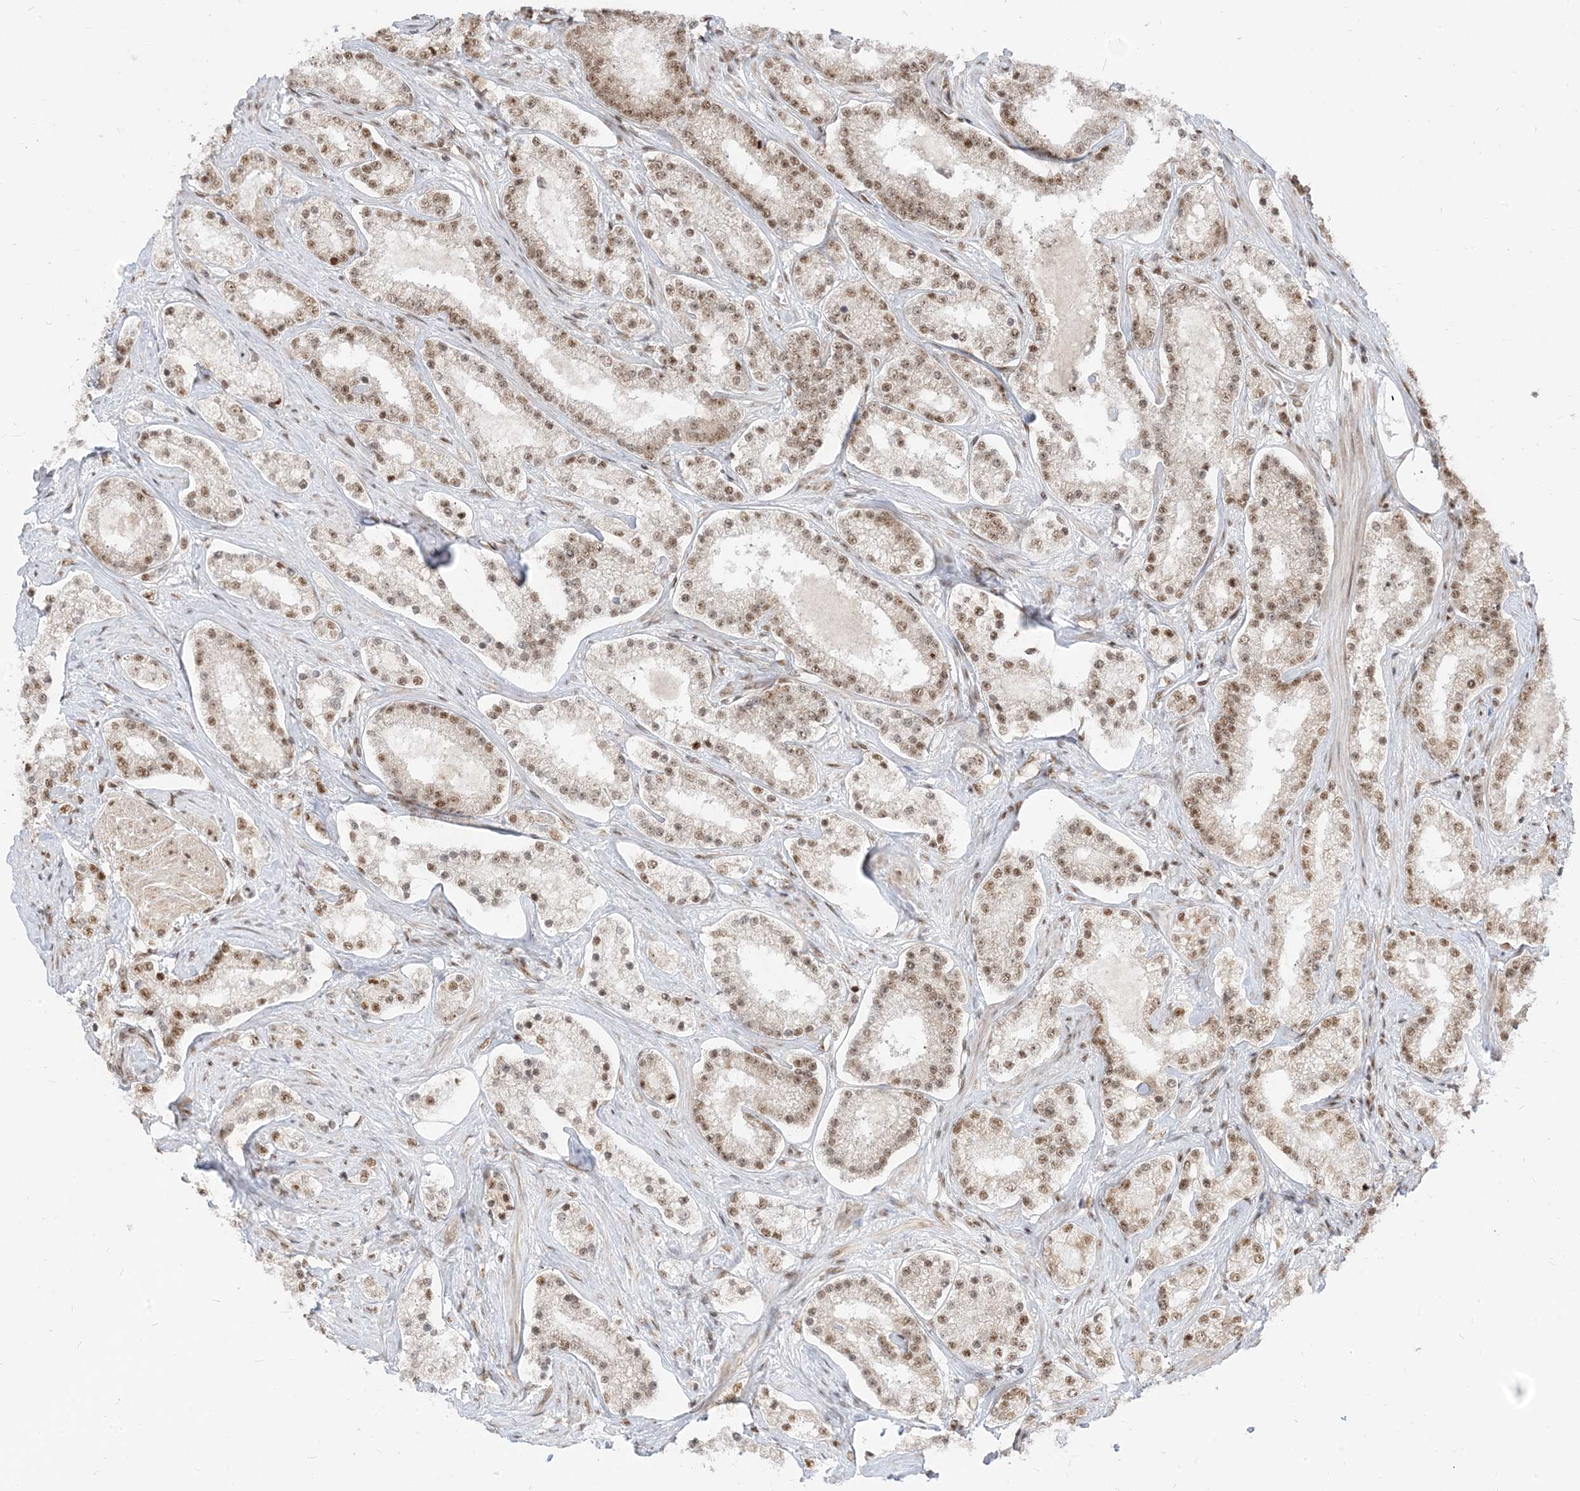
{"staining": {"intensity": "moderate", "quantity": ">75%", "location": "nuclear"}, "tissue": "prostate cancer", "cell_type": "Tumor cells", "image_type": "cancer", "snomed": [{"axis": "morphology", "description": "Normal tissue, NOS"}, {"axis": "morphology", "description": "Adenocarcinoma, High grade"}, {"axis": "topography", "description": "Prostate"}], "caption": "This histopathology image reveals prostate adenocarcinoma (high-grade) stained with immunohistochemistry to label a protein in brown. The nuclear of tumor cells show moderate positivity for the protein. Nuclei are counter-stained blue.", "gene": "ARGLU1", "patient": {"sex": "male", "age": 83}}